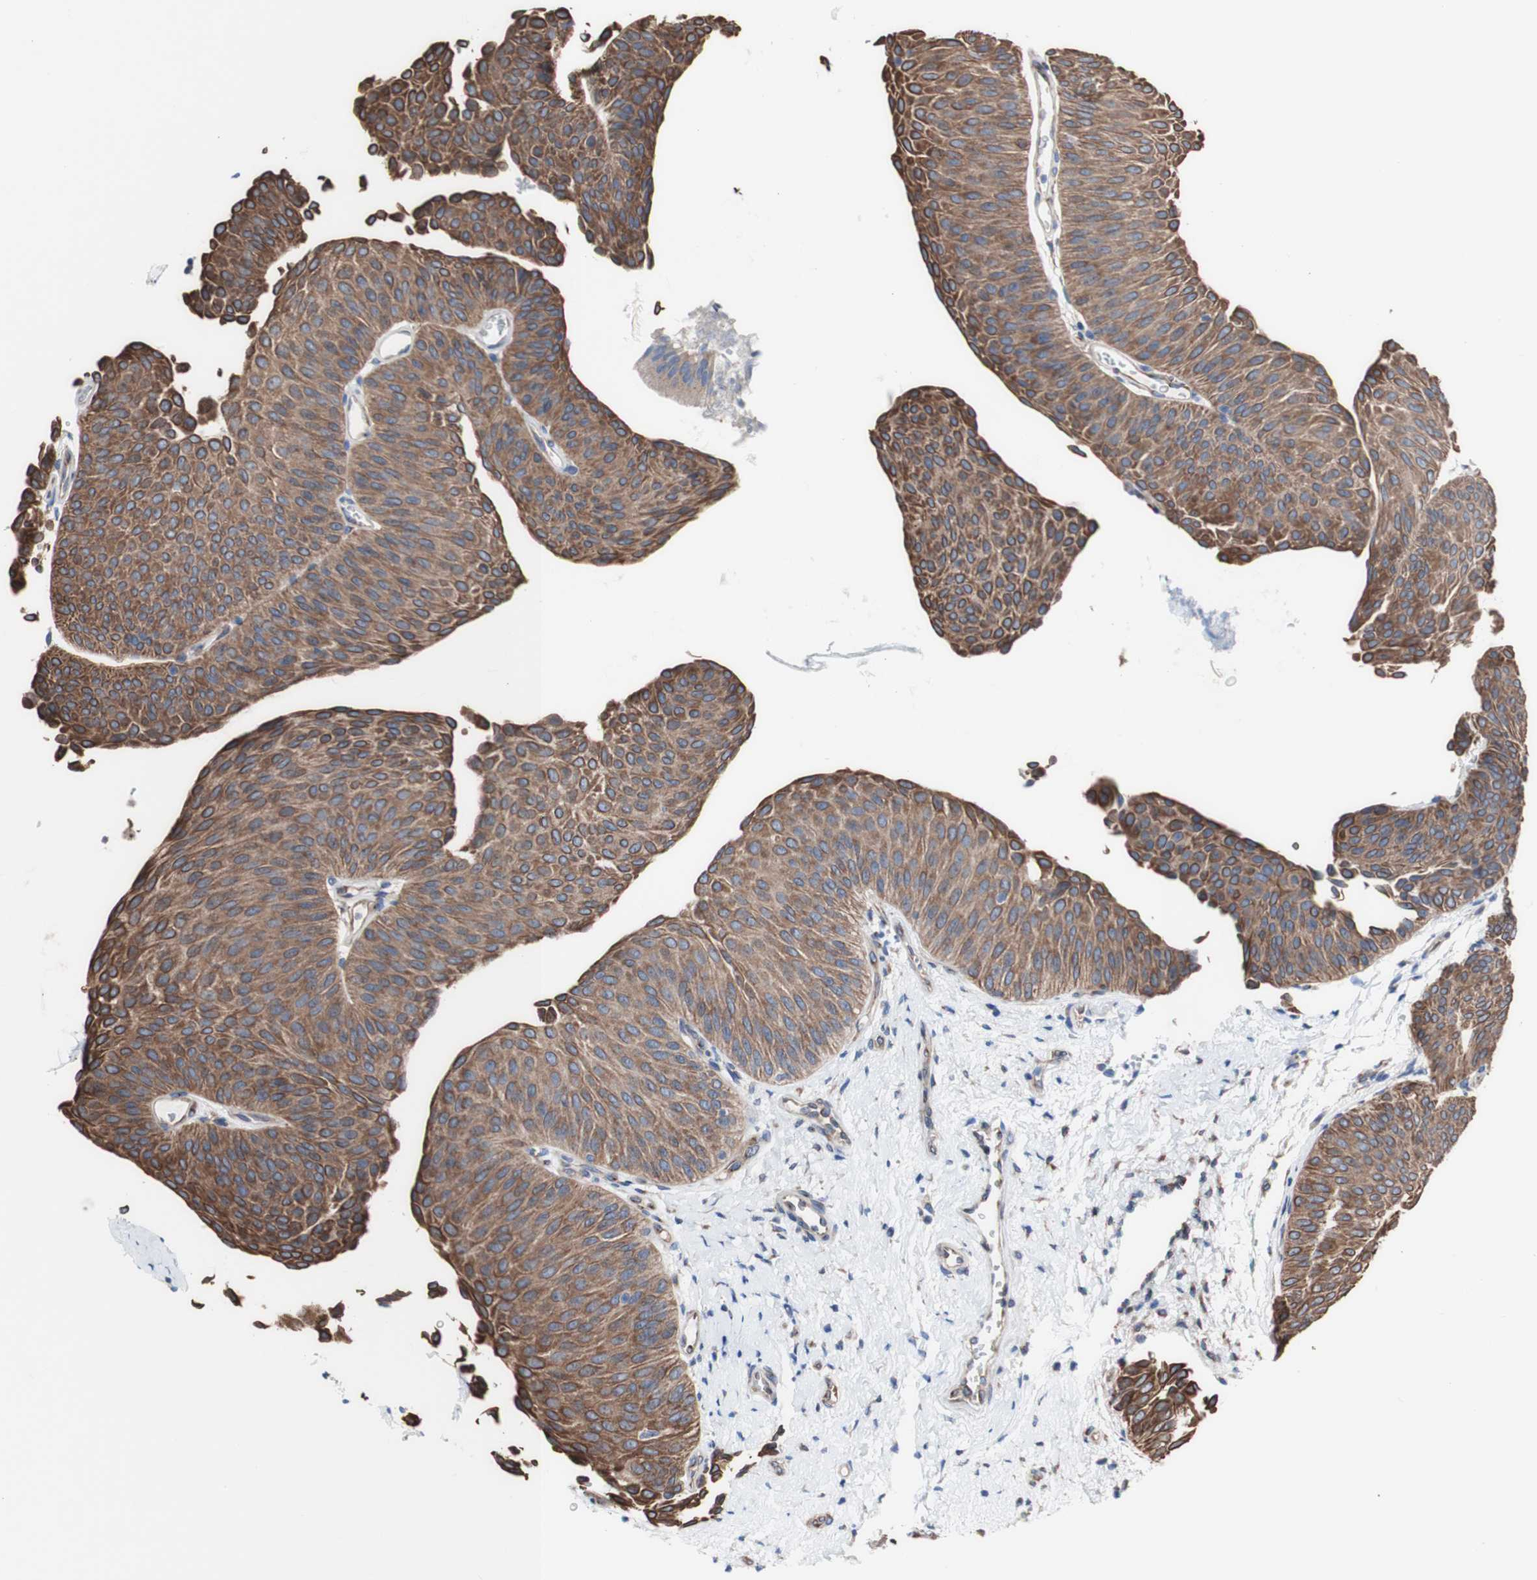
{"staining": {"intensity": "moderate", "quantity": ">75%", "location": "cytoplasmic/membranous"}, "tissue": "urothelial cancer", "cell_type": "Tumor cells", "image_type": "cancer", "snomed": [{"axis": "morphology", "description": "Urothelial carcinoma, Low grade"}, {"axis": "topography", "description": "Urinary bladder"}], "caption": "Urothelial cancer stained with IHC displays moderate cytoplasmic/membranous staining in about >75% of tumor cells.", "gene": "LRIG3", "patient": {"sex": "female", "age": 60}}